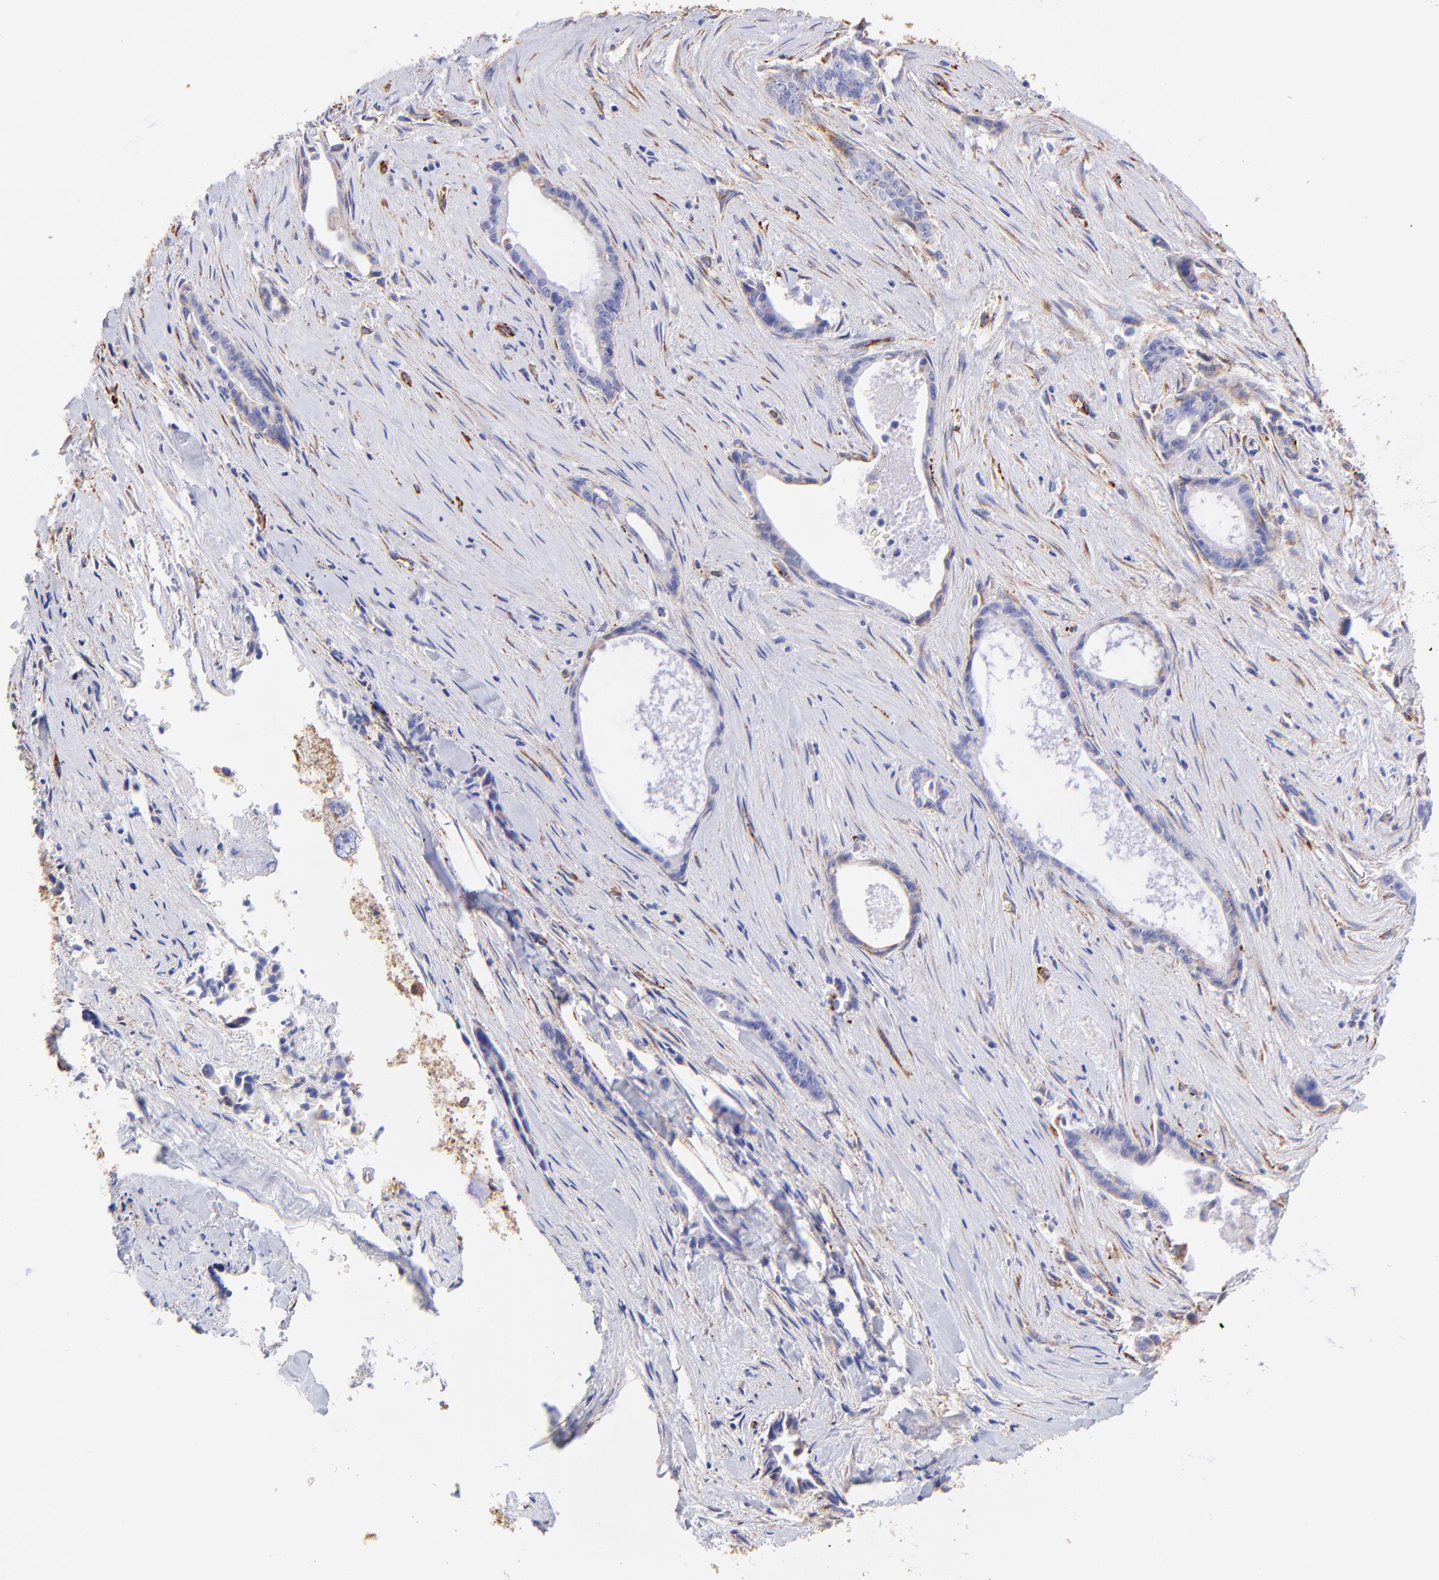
{"staining": {"intensity": "weak", "quantity": "25%-75%", "location": "cytoplasmic/membranous"}, "tissue": "liver cancer", "cell_type": "Tumor cells", "image_type": "cancer", "snomed": [{"axis": "morphology", "description": "Cholangiocarcinoma"}, {"axis": "topography", "description": "Liver"}], "caption": "A photomicrograph showing weak cytoplasmic/membranous expression in approximately 25%-75% of tumor cells in cholangiocarcinoma (liver), as visualized by brown immunohistochemical staining.", "gene": "SPARC", "patient": {"sex": "female", "age": 55}}